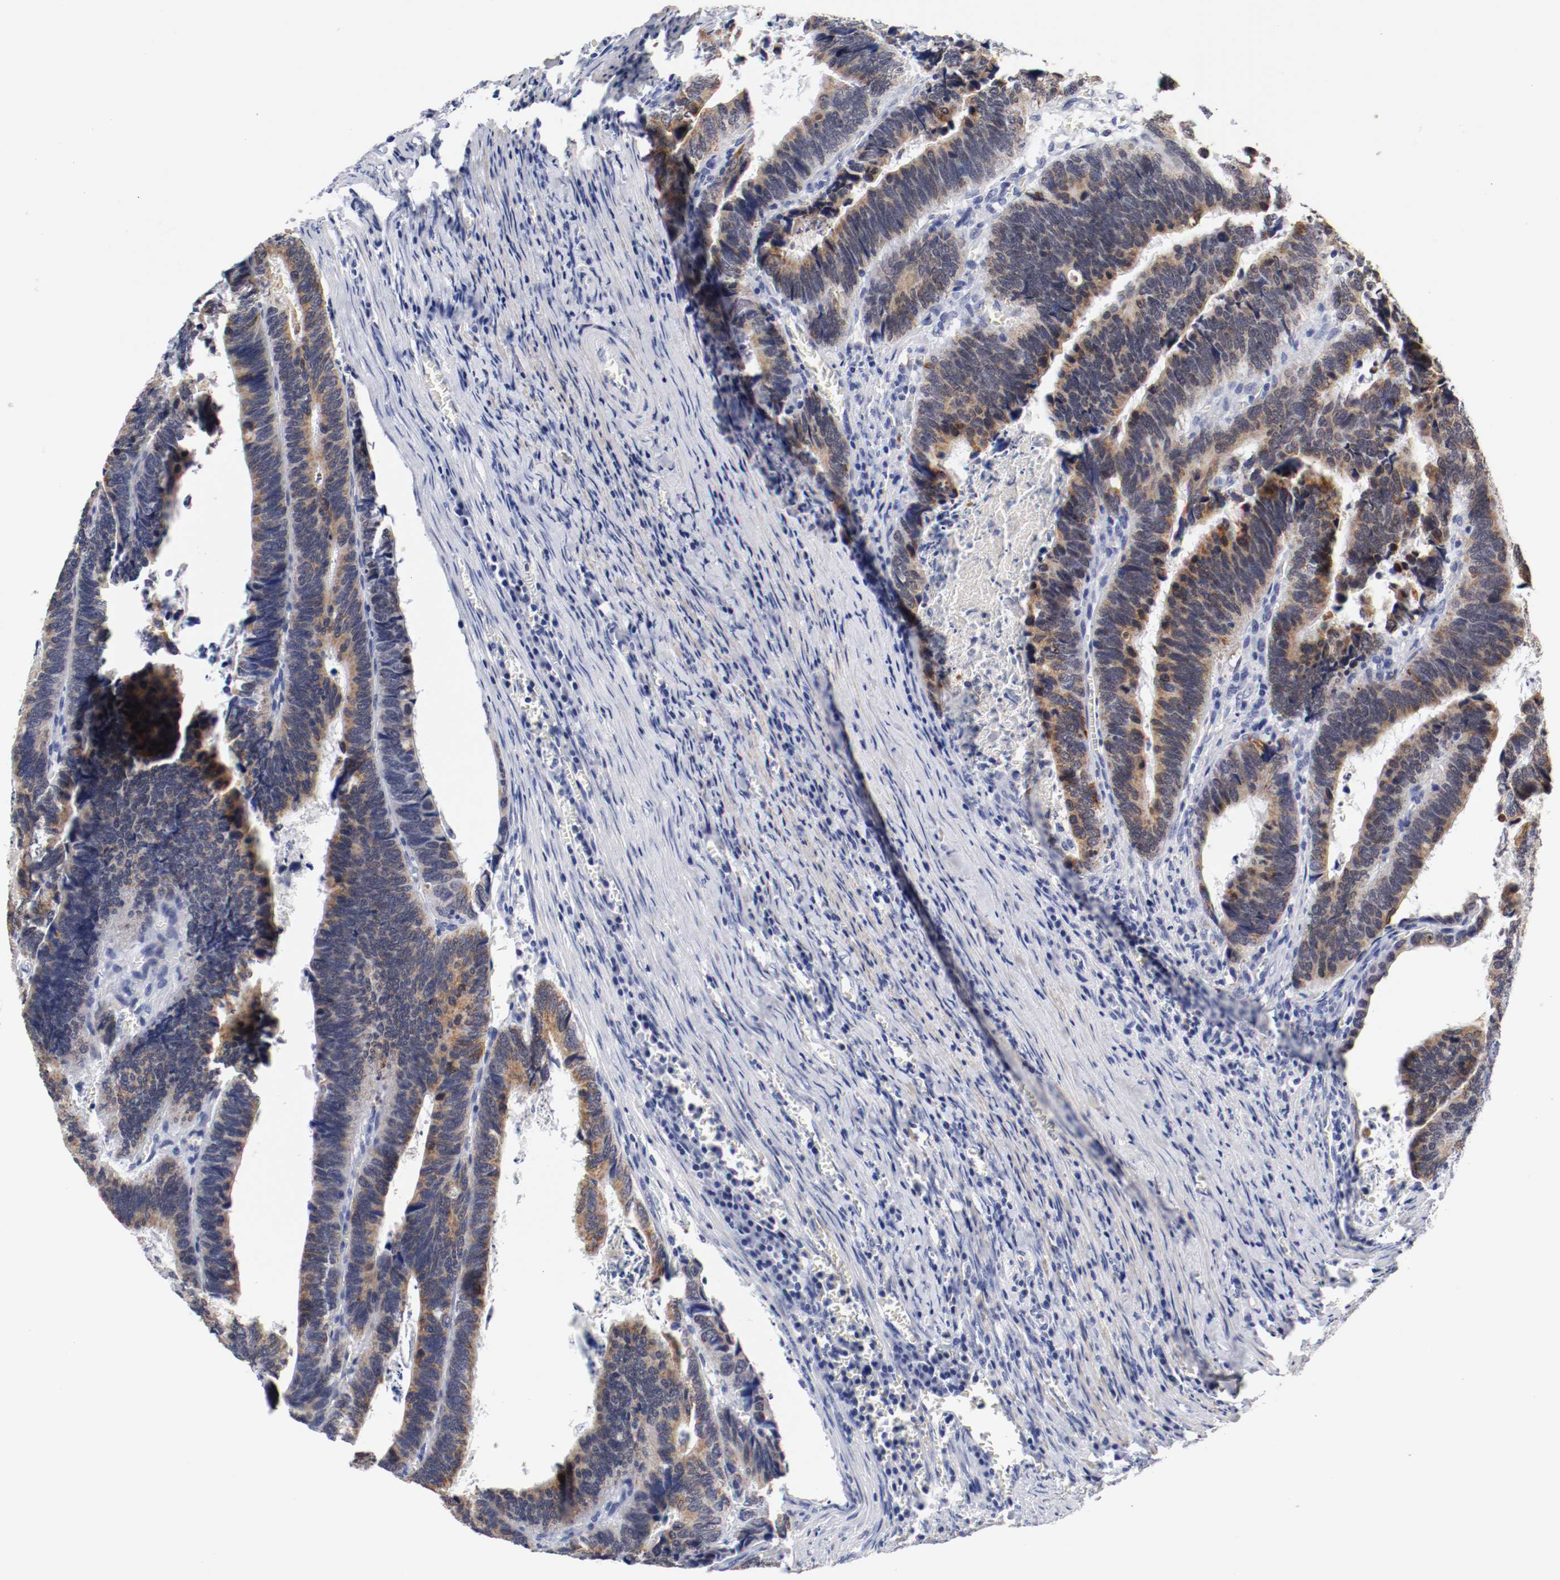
{"staining": {"intensity": "moderate", "quantity": ">75%", "location": "cytoplasmic/membranous"}, "tissue": "colorectal cancer", "cell_type": "Tumor cells", "image_type": "cancer", "snomed": [{"axis": "morphology", "description": "Adenocarcinoma, NOS"}, {"axis": "topography", "description": "Colon"}], "caption": "Immunohistochemistry (DAB) staining of colorectal cancer shows moderate cytoplasmic/membranous protein positivity in approximately >75% of tumor cells. The staining was performed using DAB (3,3'-diaminobenzidine), with brown indicating positive protein expression. Nuclei are stained blue with hematoxylin.", "gene": "GRHL2", "patient": {"sex": "male", "age": 72}}